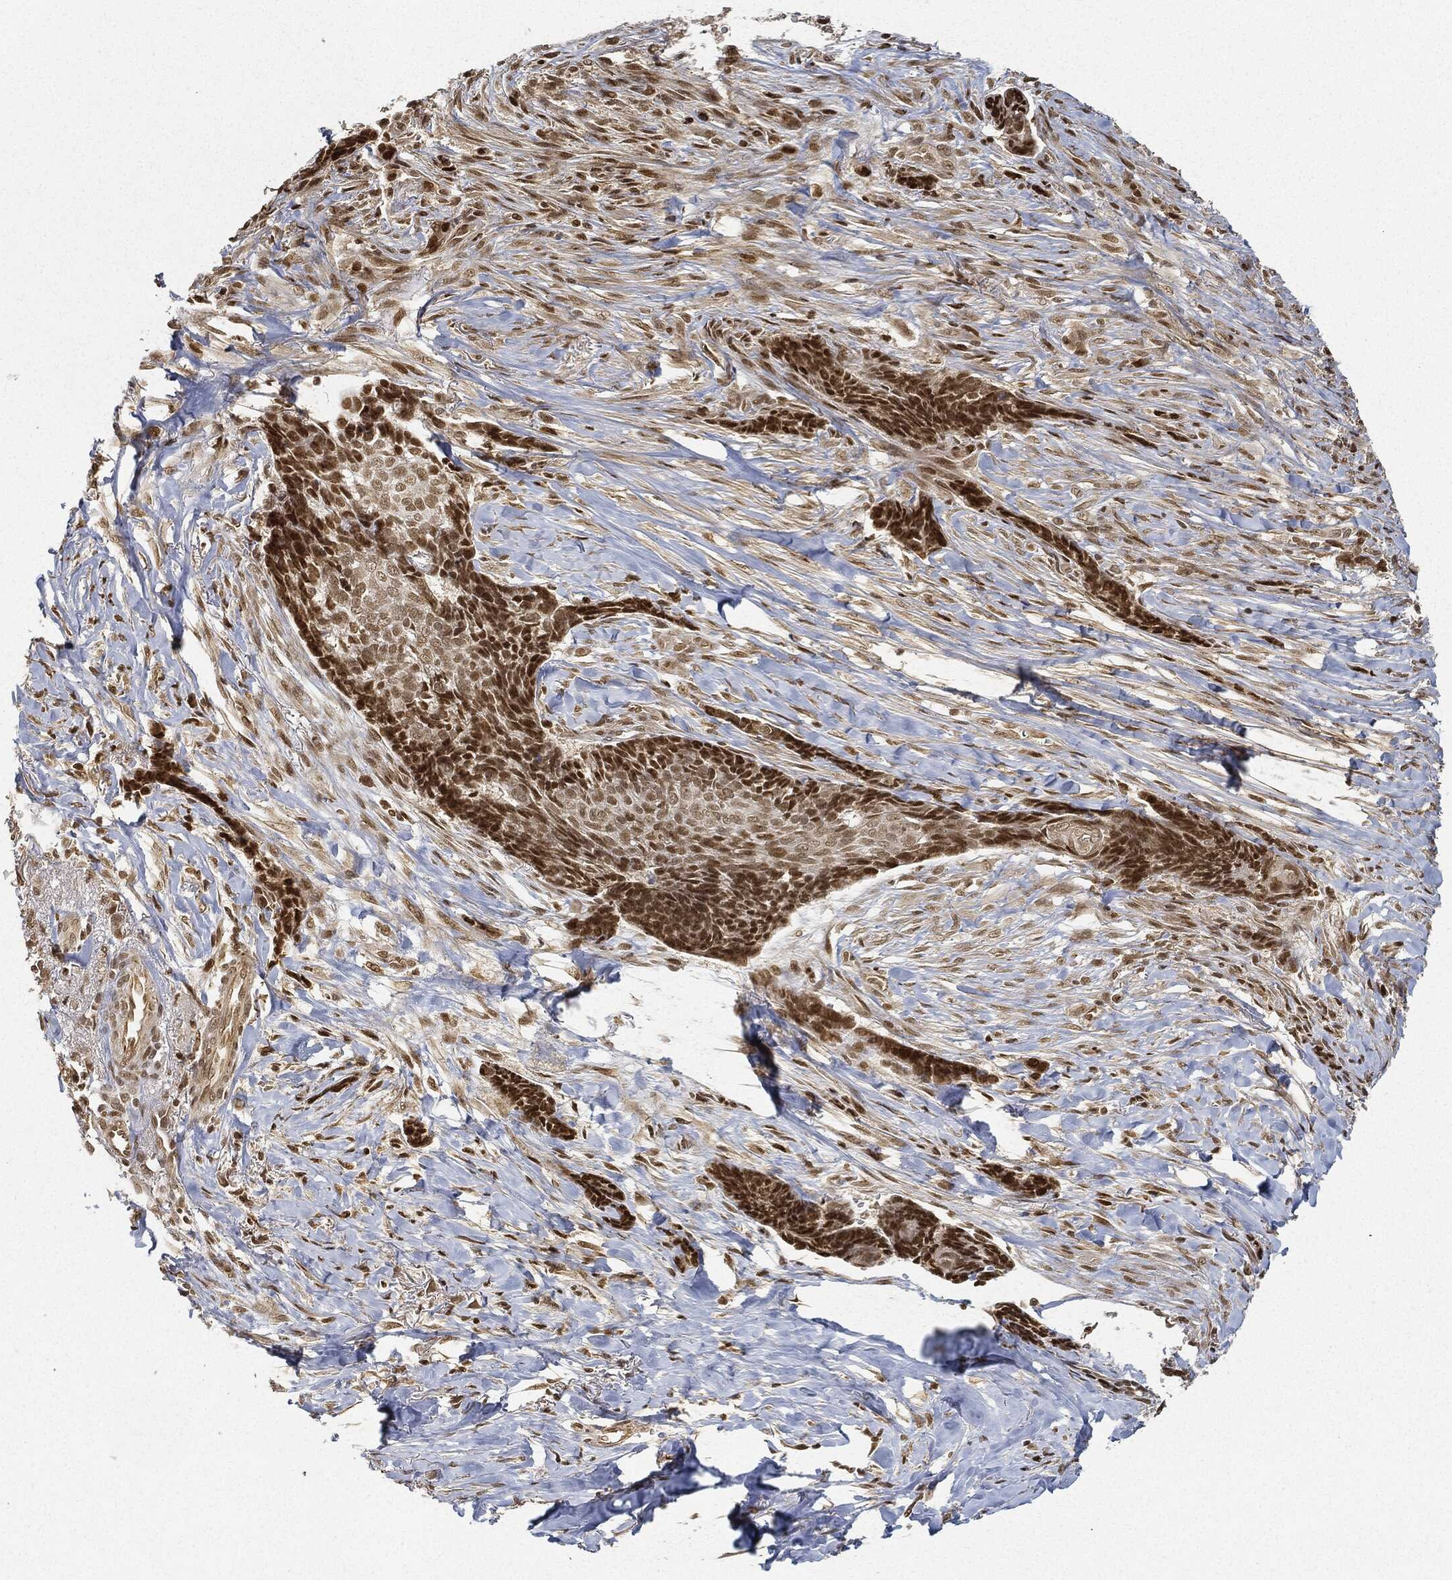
{"staining": {"intensity": "strong", "quantity": "<25%", "location": "nuclear"}, "tissue": "skin cancer", "cell_type": "Tumor cells", "image_type": "cancer", "snomed": [{"axis": "morphology", "description": "Basal cell carcinoma"}, {"axis": "topography", "description": "Skin"}], "caption": "DAB immunohistochemical staining of human basal cell carcinoma (skin) shows strong nuclear protein positivity in about <25% of tumor cells.", "gene": "CIB1", "patient": {"sex": "male", "age": 86}}